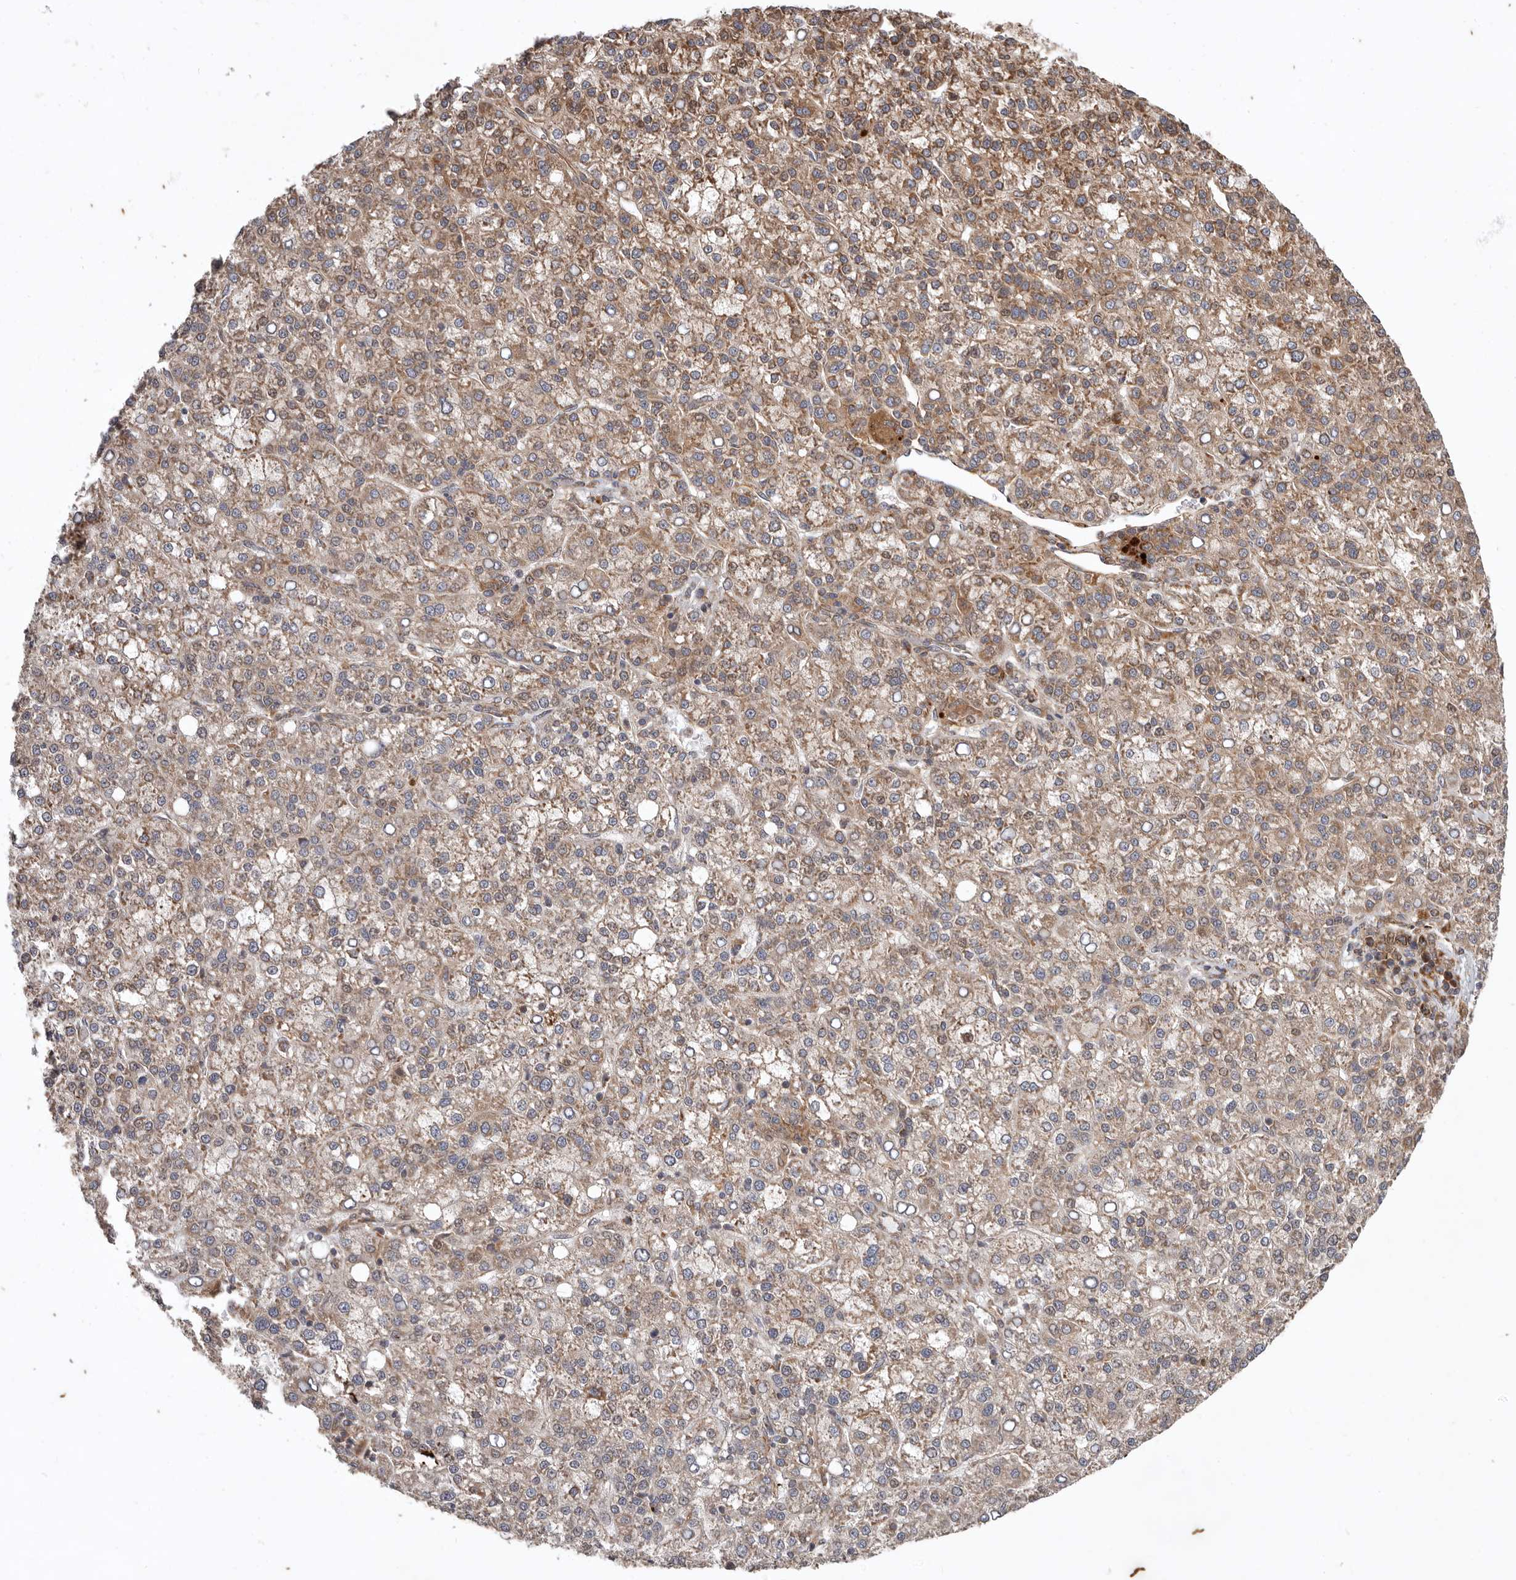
{"staining": {"intensity": "moderate", "quantity": ">75%", "location": "cytoplasmic/membranous"}, "tissue": "liver cancer", "cell_type": "Tumor cells", "image_type": "cancer", "snomed": [{"axis": "morphology", "description": "Carcinoma, Hepatocellular, NOS"}, {"axis": "topography", "description": "Liver"}], "caption": "Immunohistochemistry staining of hepatocellular carcinoma (liver), which exhibits medium levels of moderate cytoplasmic/membranous staining in approximately >75% of tumor cells indicating moderate cytoplasmic/membranous protein expression. The staining was performed using DAB (3,3'-diaminobenzidine) (brown) for protein detection and nuclei were counterstained in hematoxylin (blue).", "gene": "MRPS10", "patient": {"sex": "female", "age": 58}}